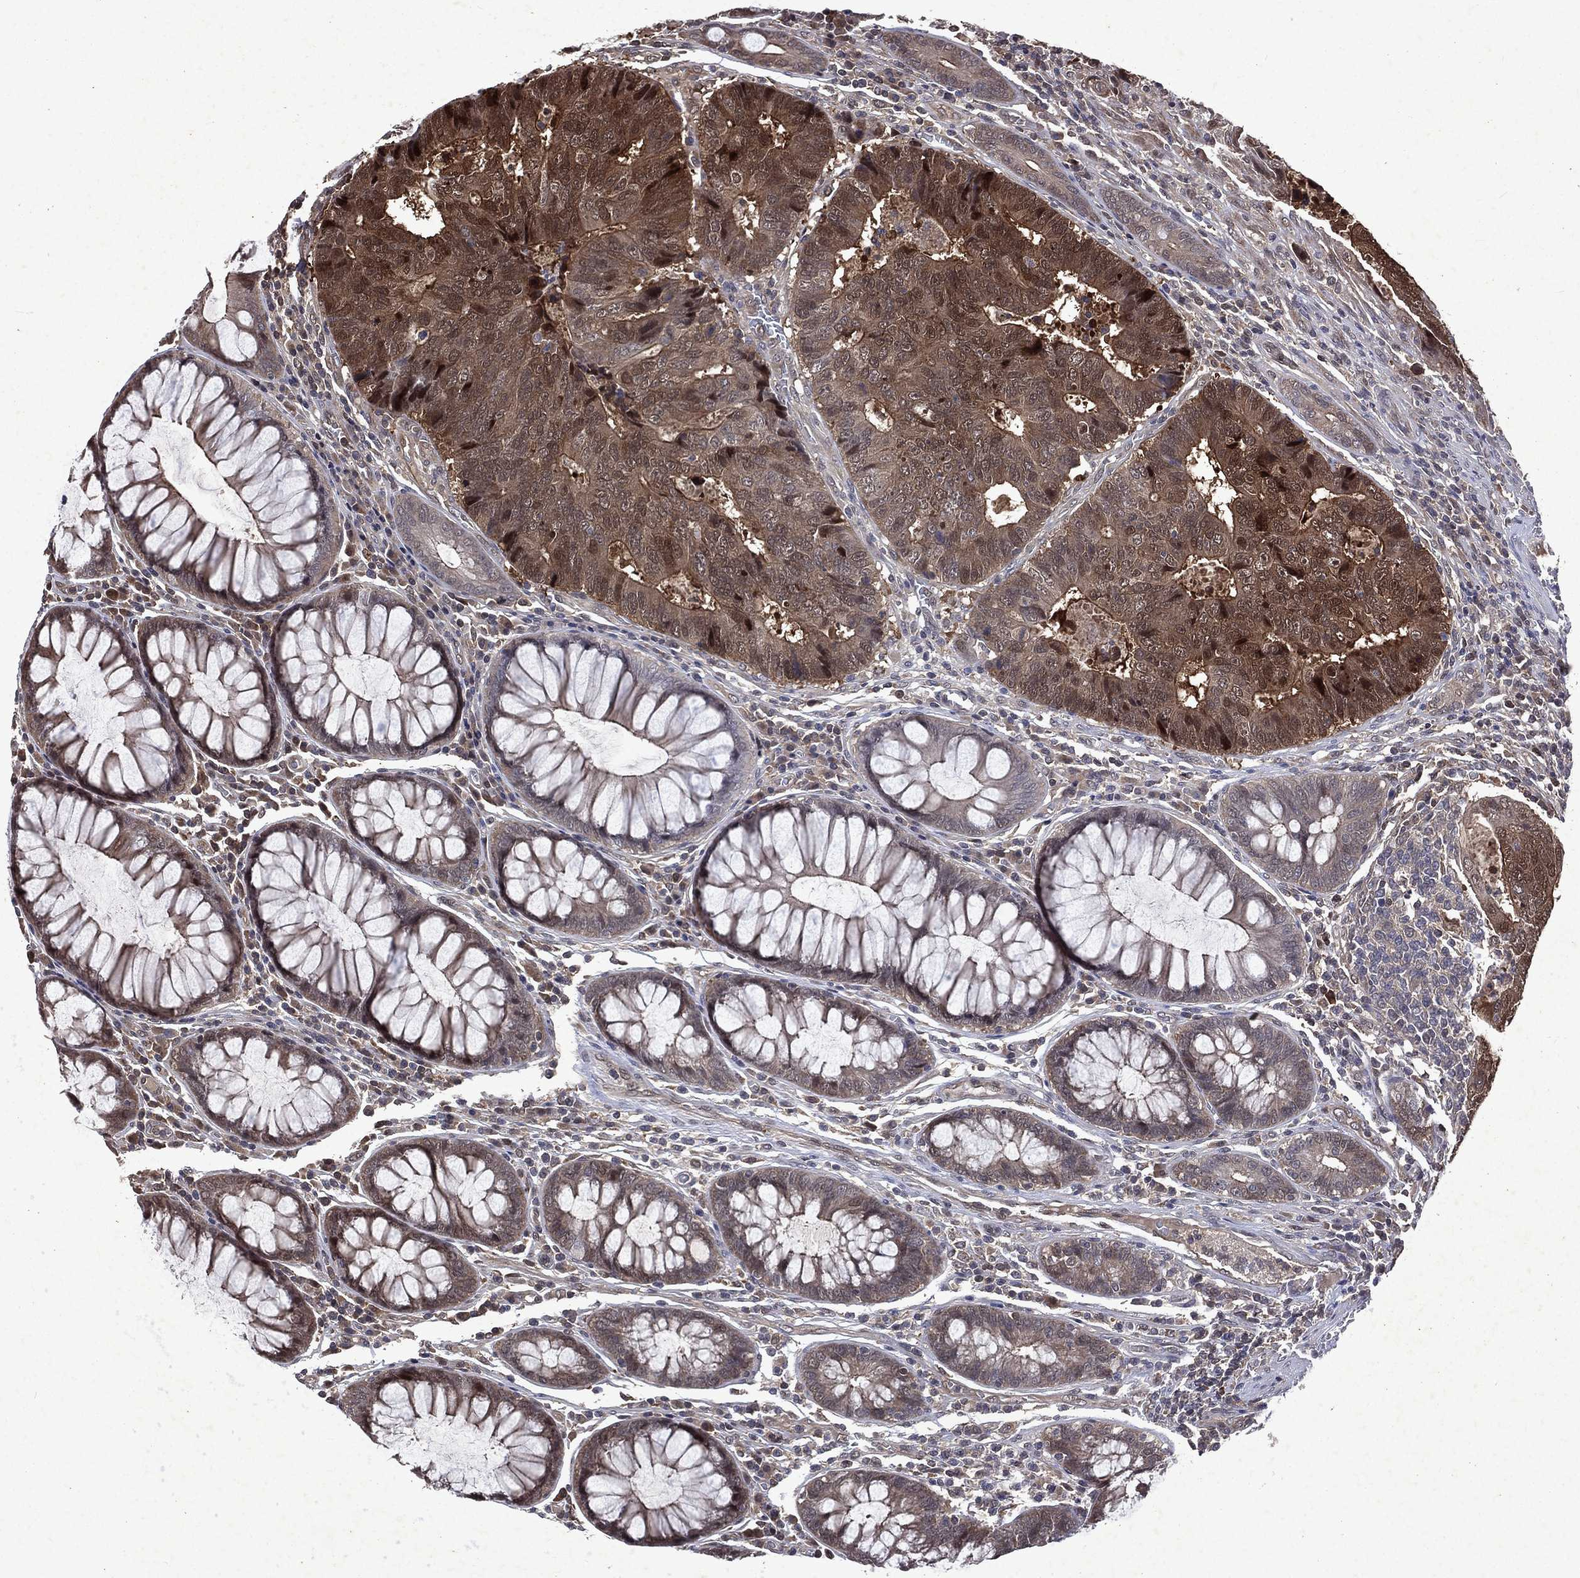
{"staining": {"intensity": "moderate", "quantity": "25%-75%", "location": "cytoplasmic/membranous"}, "tissue": "colorectal cancer", "cell_type": "Tumor cells", "image_type": "cancer", "snomed": [{"axis": "morphology", "description": "Adenocarcinoma, NOS"}, {"axis": "topography", "description": "Colon"}], "caption": "Immunohistochemical staining of human colorectal adenocarcinoma shows medium levels of moderate cytoplasmic/membranous protein staining in approximately 25%-75% of tumor cells.", "gene": "MTAP", "patient": {"sex": "female", "age": 48}}